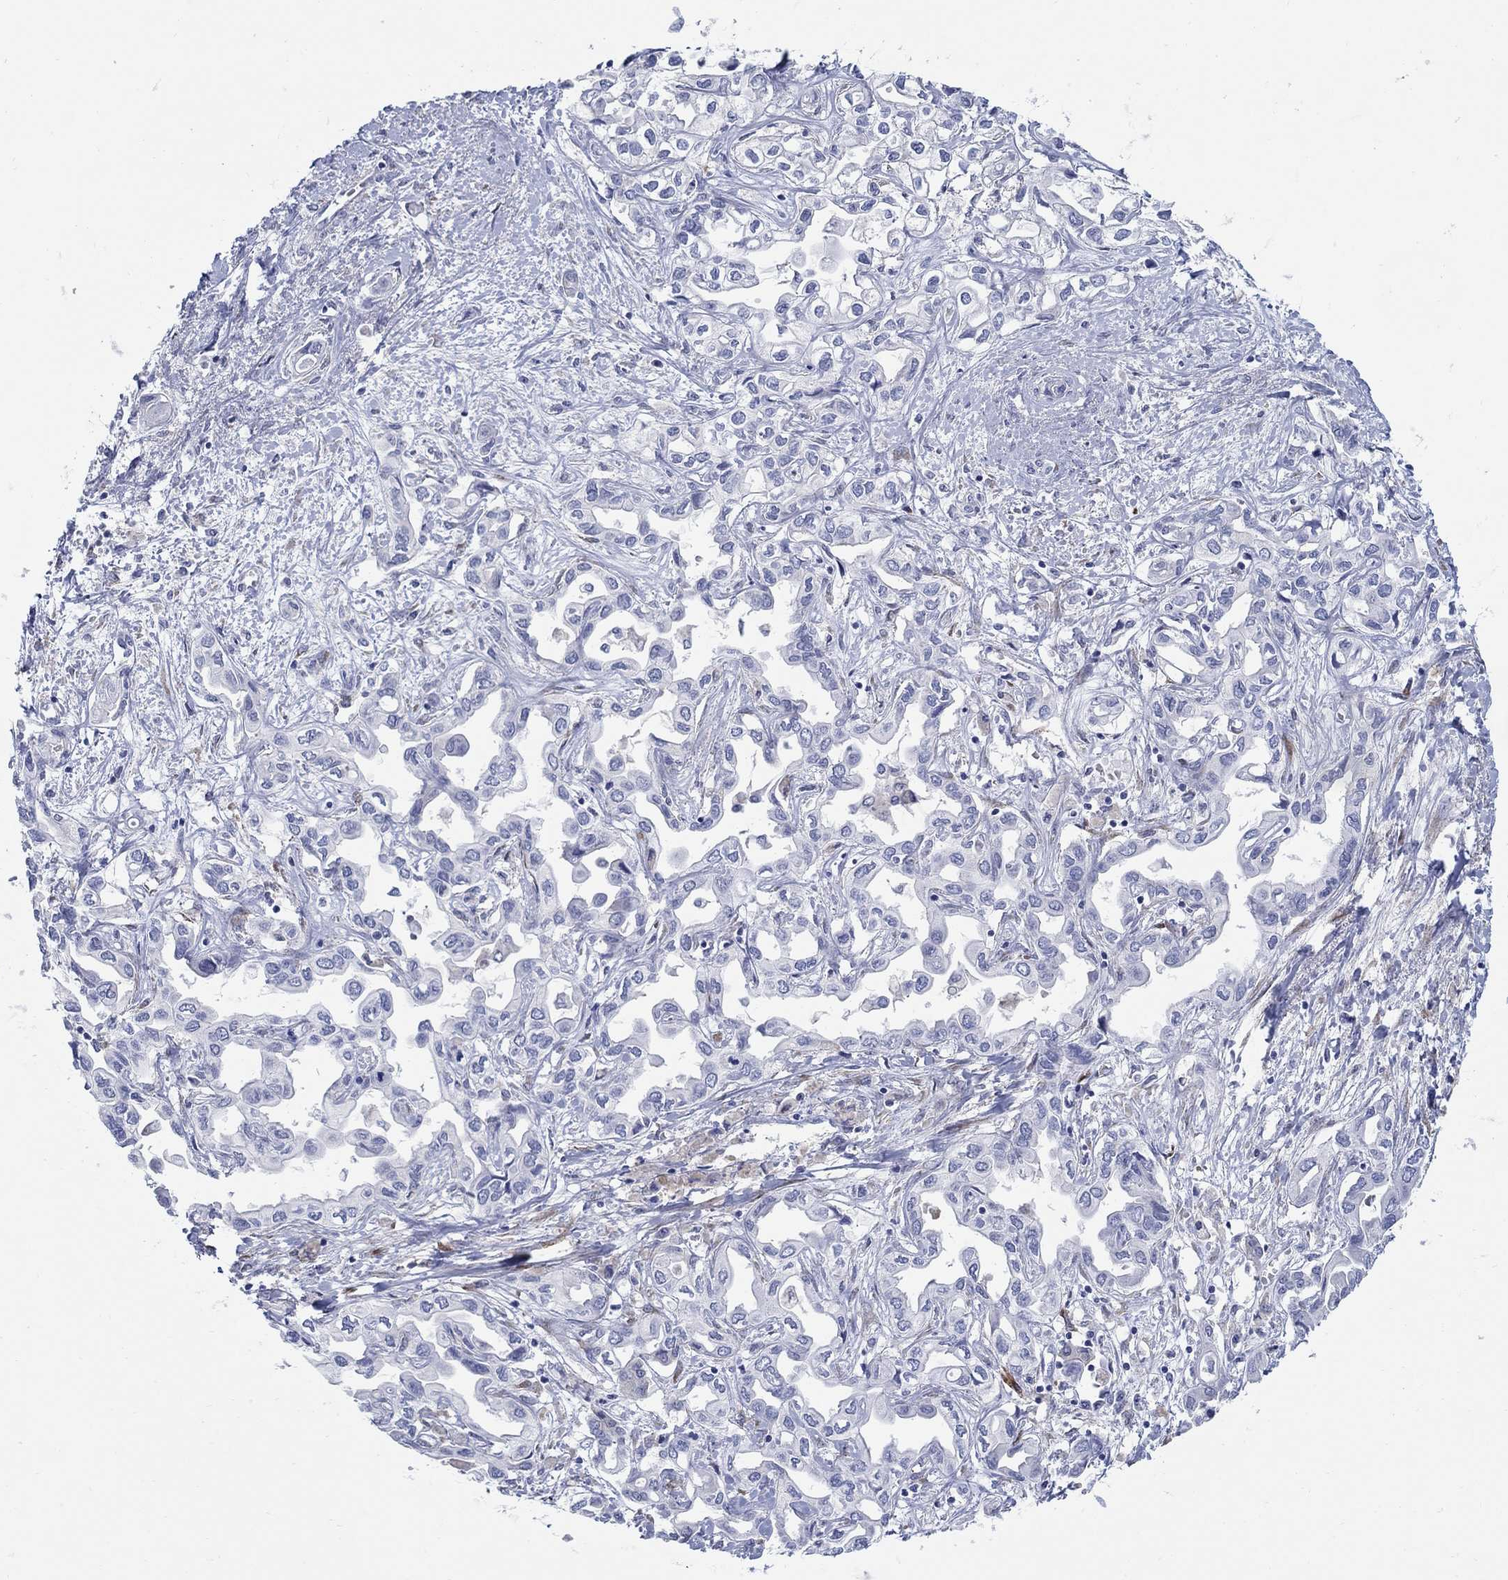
{"staining": {"intensity": "negative", "quantity": "none", "location": "none"}, "tissue": "liver cancer", "cell_type": "Tumor cells", "image_type": "cancer", "snomed": [{"axis": "morphology", "description": "Cholangiocarcinoma"}, {"axis": "topography", "description": "Liver"}], "caption": "Immunohistochemistry of cholangiocarcinoma (liver) reveals no staining in tumor cells.", "gene": "REEP2", "patient": {"sex": "female", "age": 64}}